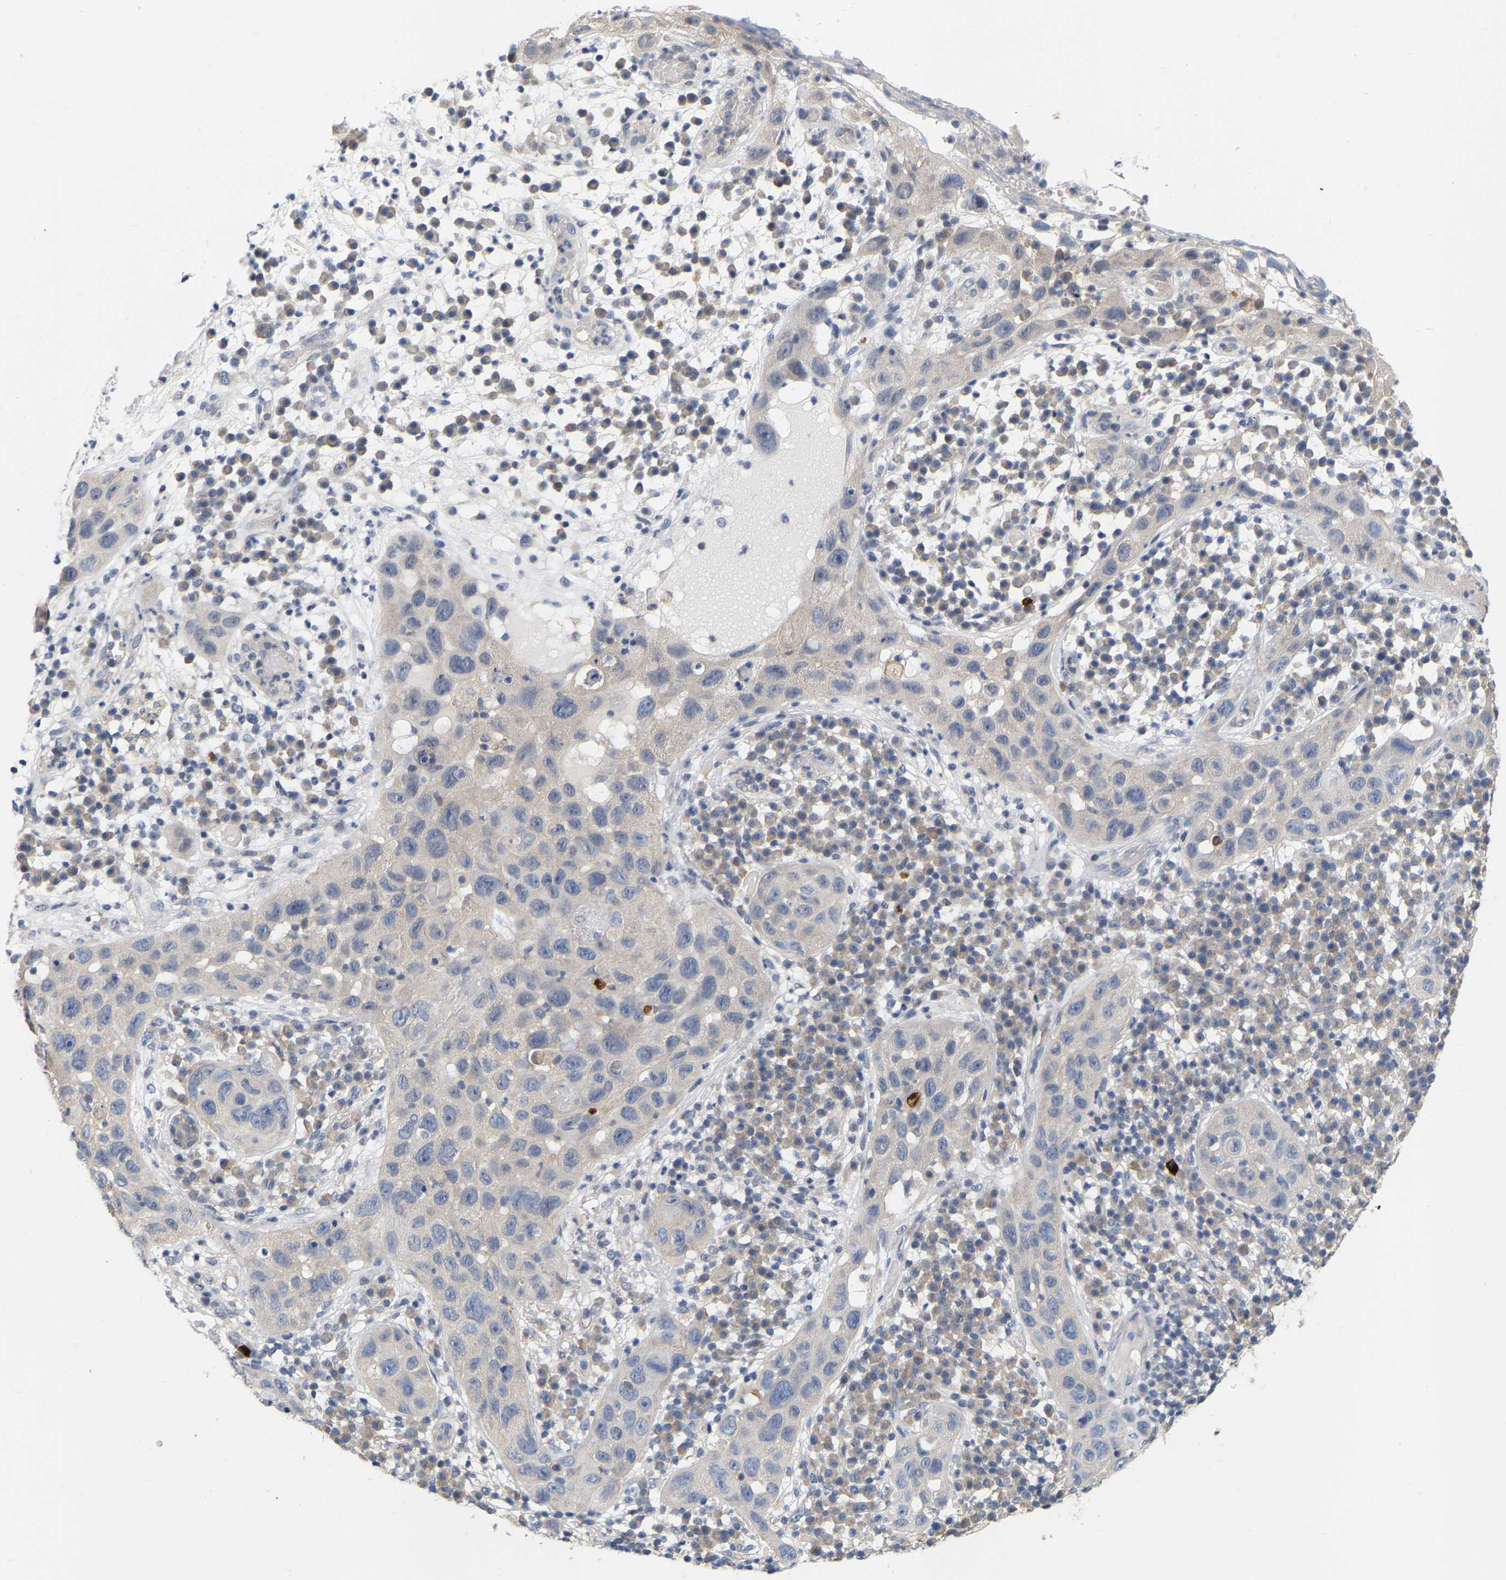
{"staining": {"intensity": "negative", "quantity": "none", "location": "none"}, "tissue": "skin cancer", "cell_type": "Tumor cells", "image_type": "cancer", "snomed": [{"axis": "morphology", "description": "Squamous cell carcinoma in situ, NOS"}, {"axis": "morphology", "description": "Squamous cell carcinoma, NOS"}, {"axis": "topography", "description": "Skin"}], "caption": "An immunohistochemistry photomicrograph of squamous cell carcinoma (skin) is shown. There is no staining in tumor cells of squamous cell carcinoma (skin).", "gene": "WIPI2", "patient": {"sex": "male", "age": 93}}